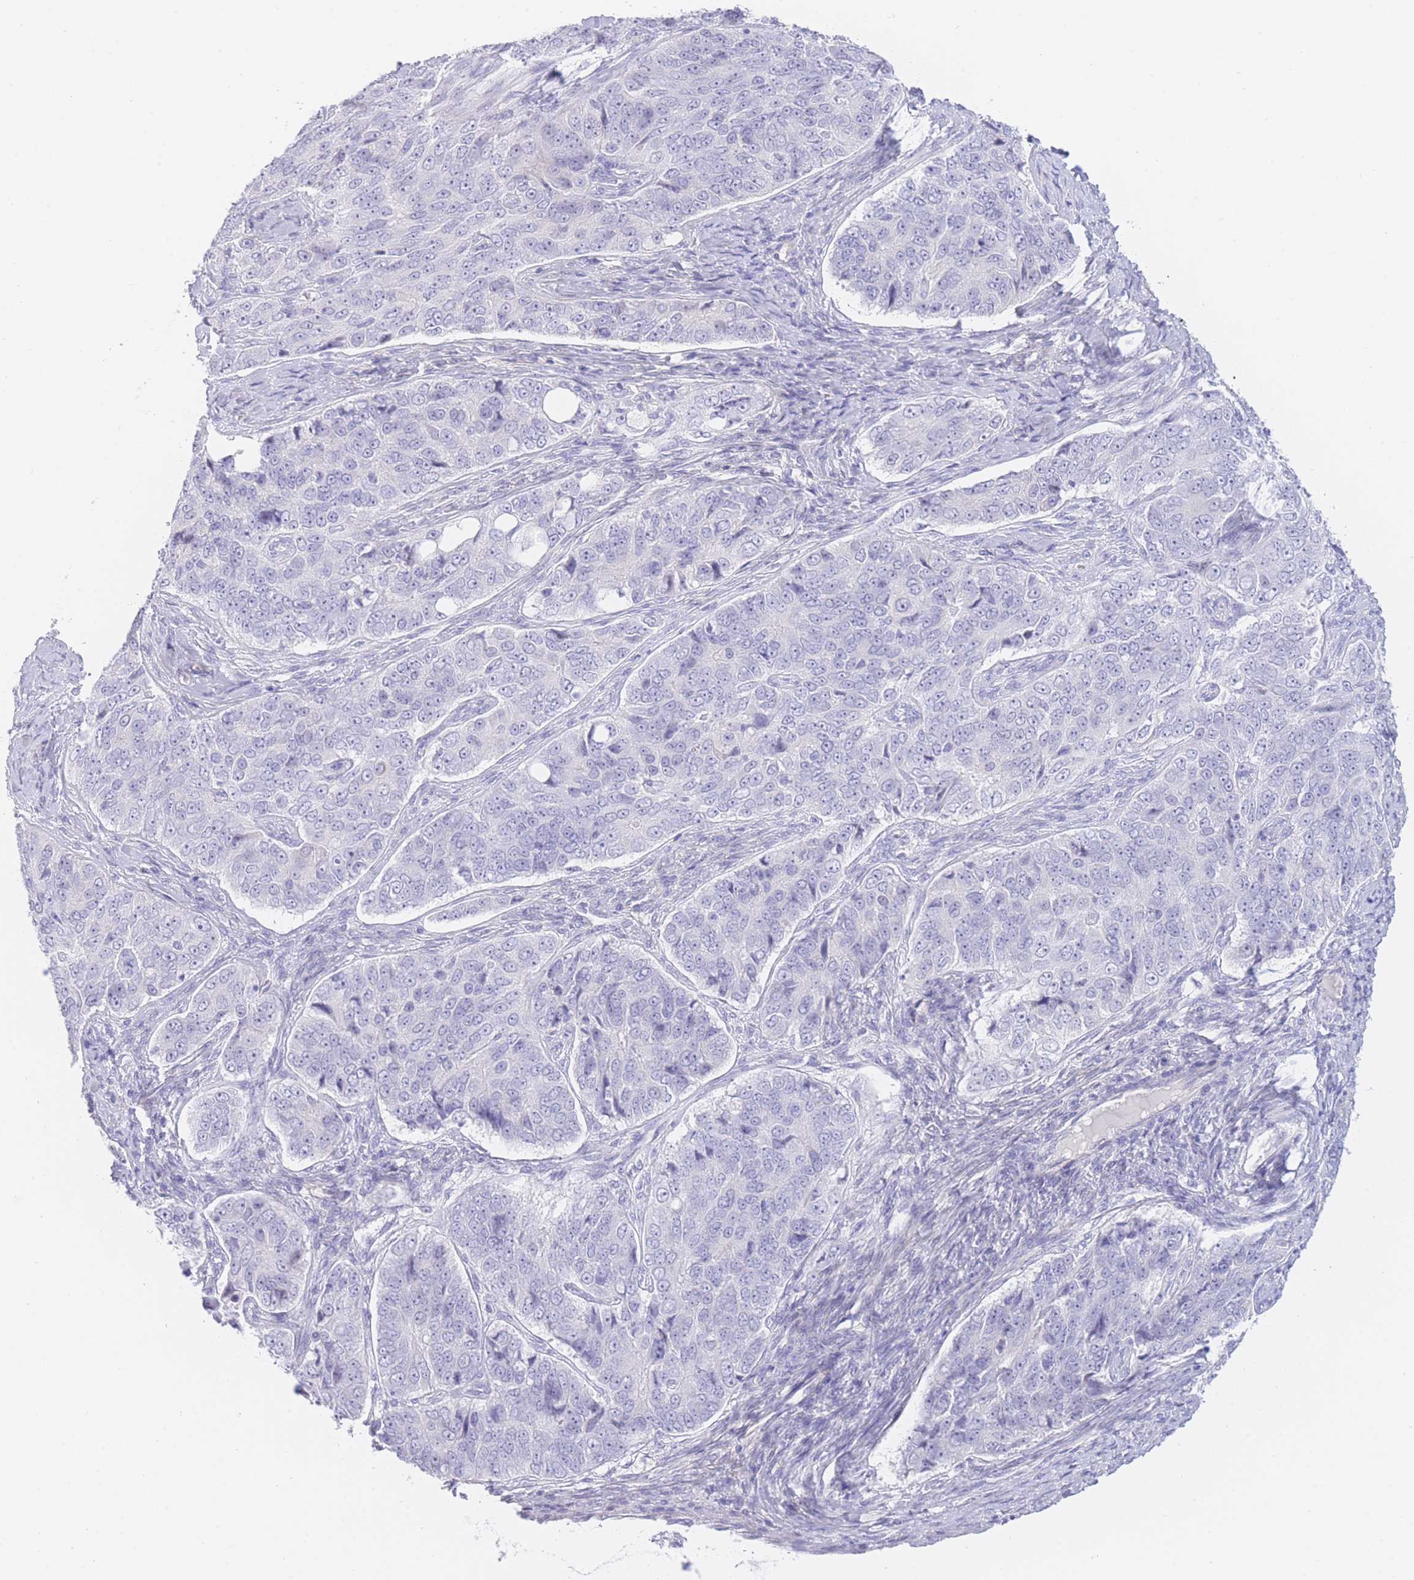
{"staining": {"intensity": "negative", "quantity": "none", "location": "none"}, "tissue": "ovarian cancer", "cell_type": "Tumor cells", "image_type": "cancer", "snomed": [{"axis": "morphology", "description": "Carcinoma, endometroid"}, {"axis": "topography", "description": "Ovary"}], "caption": "Tumor cells are negative for brown protein staining in ovarian cancer.", "gene": "ZNF212", "patient": {"sex": "female", "age": 51}}